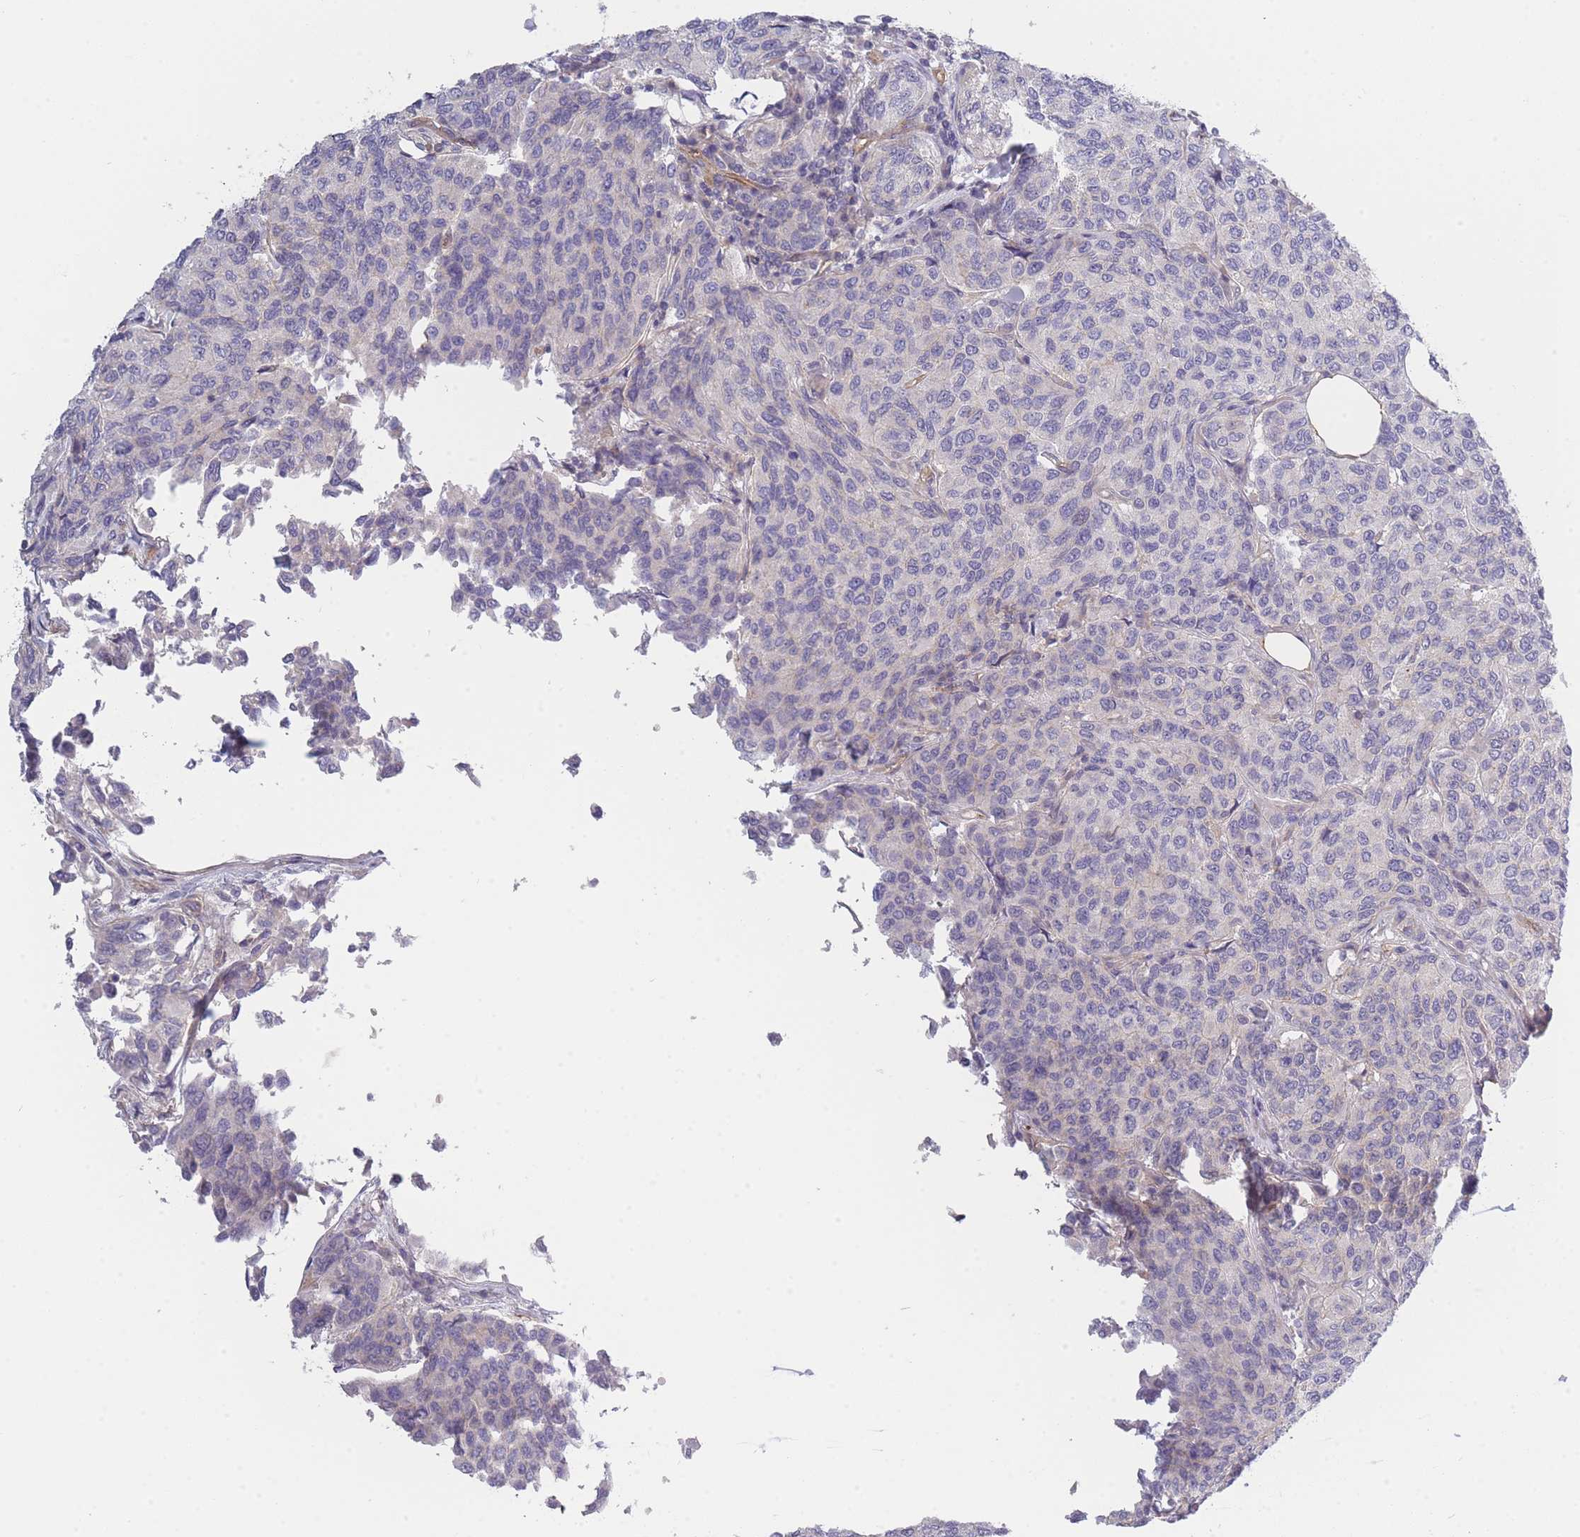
{"staining": {"intensity": "negative", "quantity": "none", "location": "none"}, "tissue": "breast cancer", "cell_type": "Tumor cells", "image_type": "cancer", "snomed": [{"axis": "morphology", "description": "Duct carcinoma"}, {"axis": "topography", "description": "Breast"}], "caption": "This is an immunohistochemistry (IHC) image of intraductal carcinoma (breast). There is no staining in tumor cells.", "gene": "SLC7A6", "patient": {"sex": "female", "age": 55}}